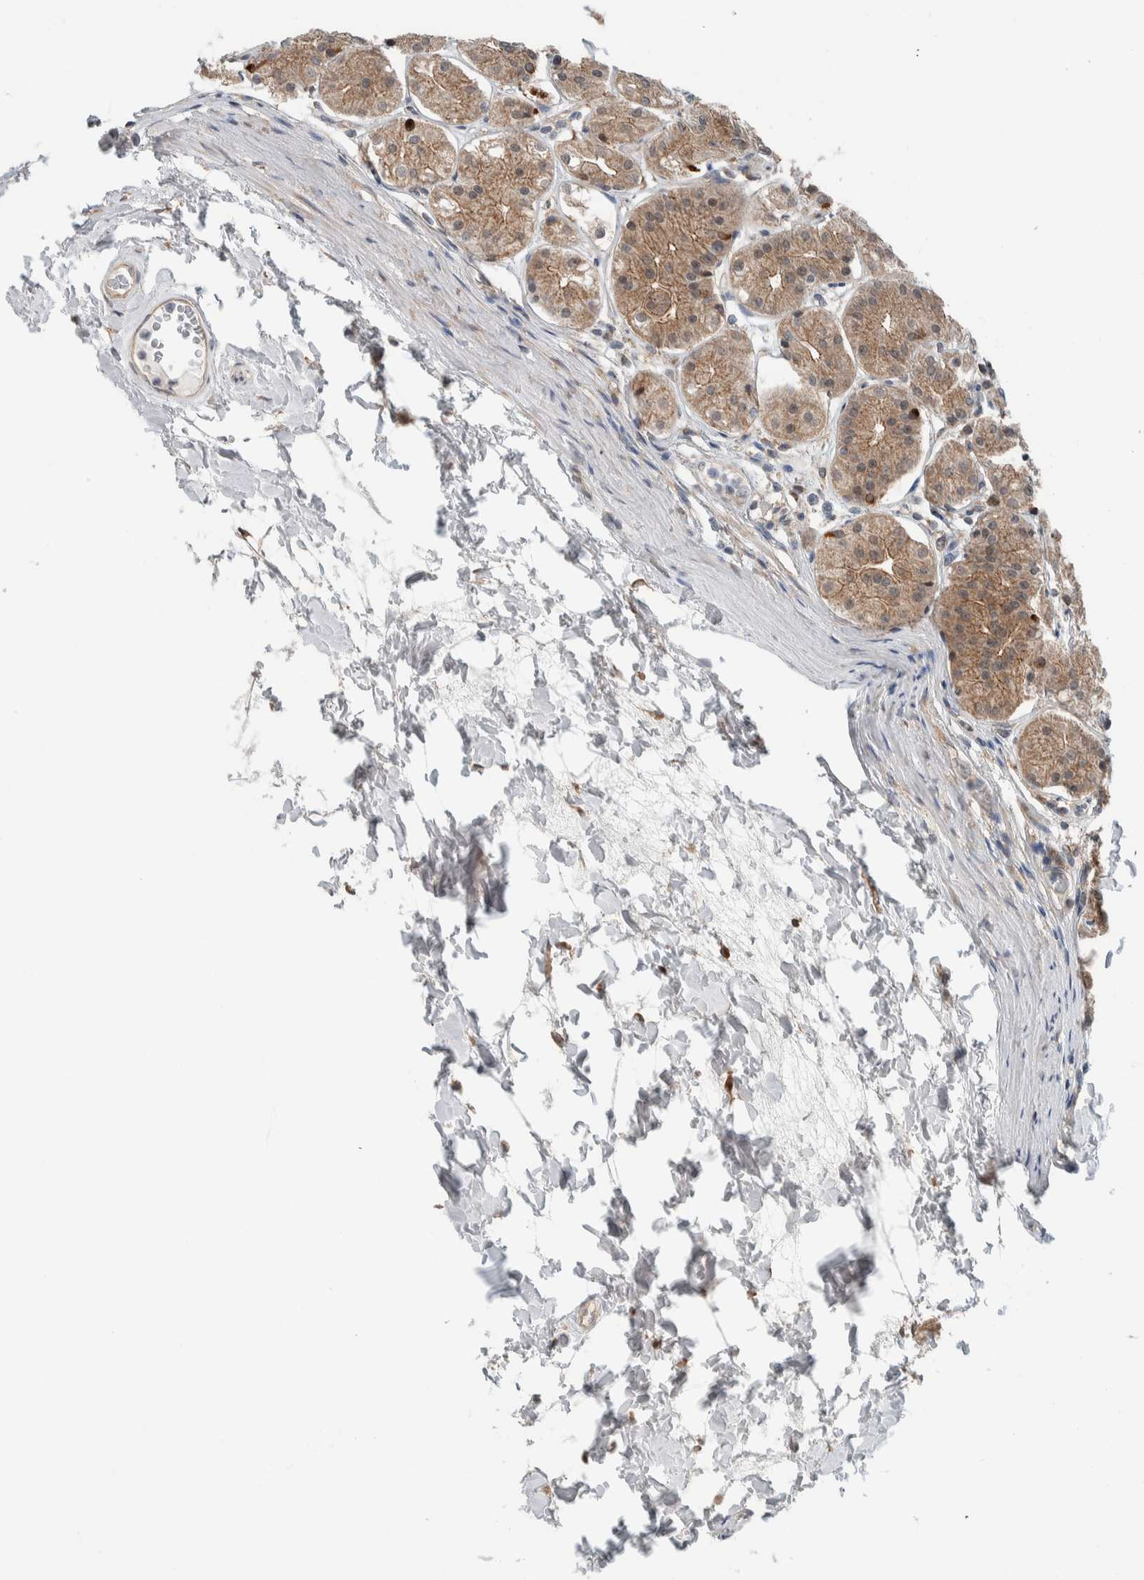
{"staining": {"intensity": "moderate", "quantity": ">75%", "location": "cytoplasmic/membranous"}, "tissue": "stomach", "cell_type": "Glandular cells", "image_type": "normal", "snomed": [{"axis": "morphology", "description": "Normal tissue, NOS"}, {"axis": "topography", "description": "Stomach"}, {"axis": "topography", "description": "Stomach, lower"}], "caption": "Immunohistochemical staining of benign human stomach exhibits moderate cytoplasmic/membranous protein positivity in approximately >75% of glandular cells.", "gene": "RERE", "patient": {"sex": "female", "age": 56}}